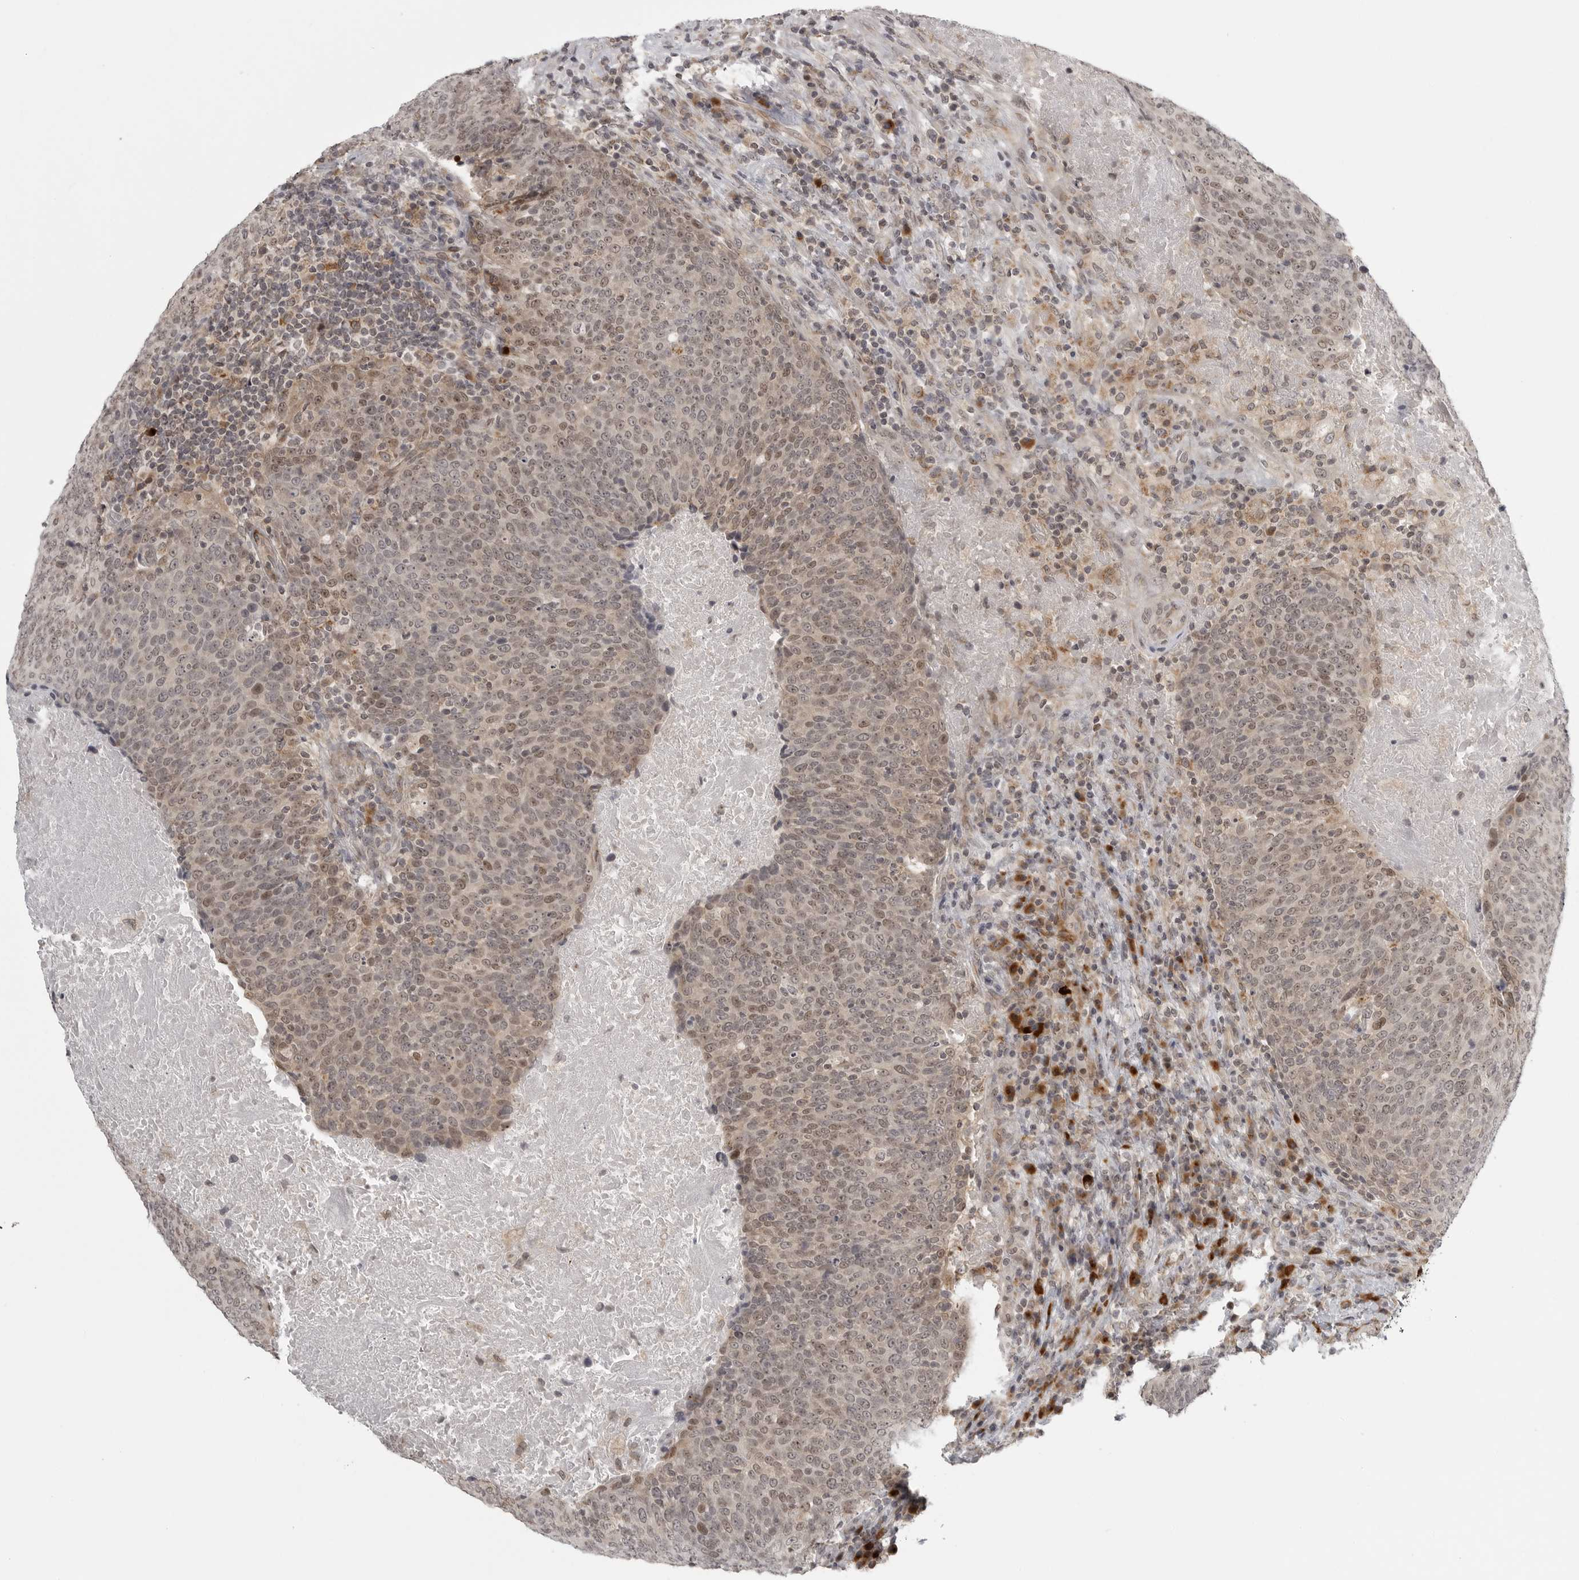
{"staining": {"intensity": "moderate", "quantity": "25%-75%", "location": "nuclear"}, "tissue": "head and neck cancer", "cell_type": "Tumor cells", "image_type": "cancer", "snomed": [{"axis": "morphology", "description": "Squamous cell carcinoma, NOS"}, {"axis": "morphology", "description": "Squamous cell carcinoma, metastatic, NOS"}, {"axis": "topography", "description": "Lymph node"}, {"axis": "topography", "description": "Head-Neck"}], "caption": "Squamous cell carcinoma (head and neck) tissue reveals moderate nuclear expression in about 25%-75% of tumor cells, visualized by immunohistochemistry. (DAB IHC with brightfield microscopy, high magnification).", "gene": "TUT4", "patient": {"sex": "male", "age": 62}}